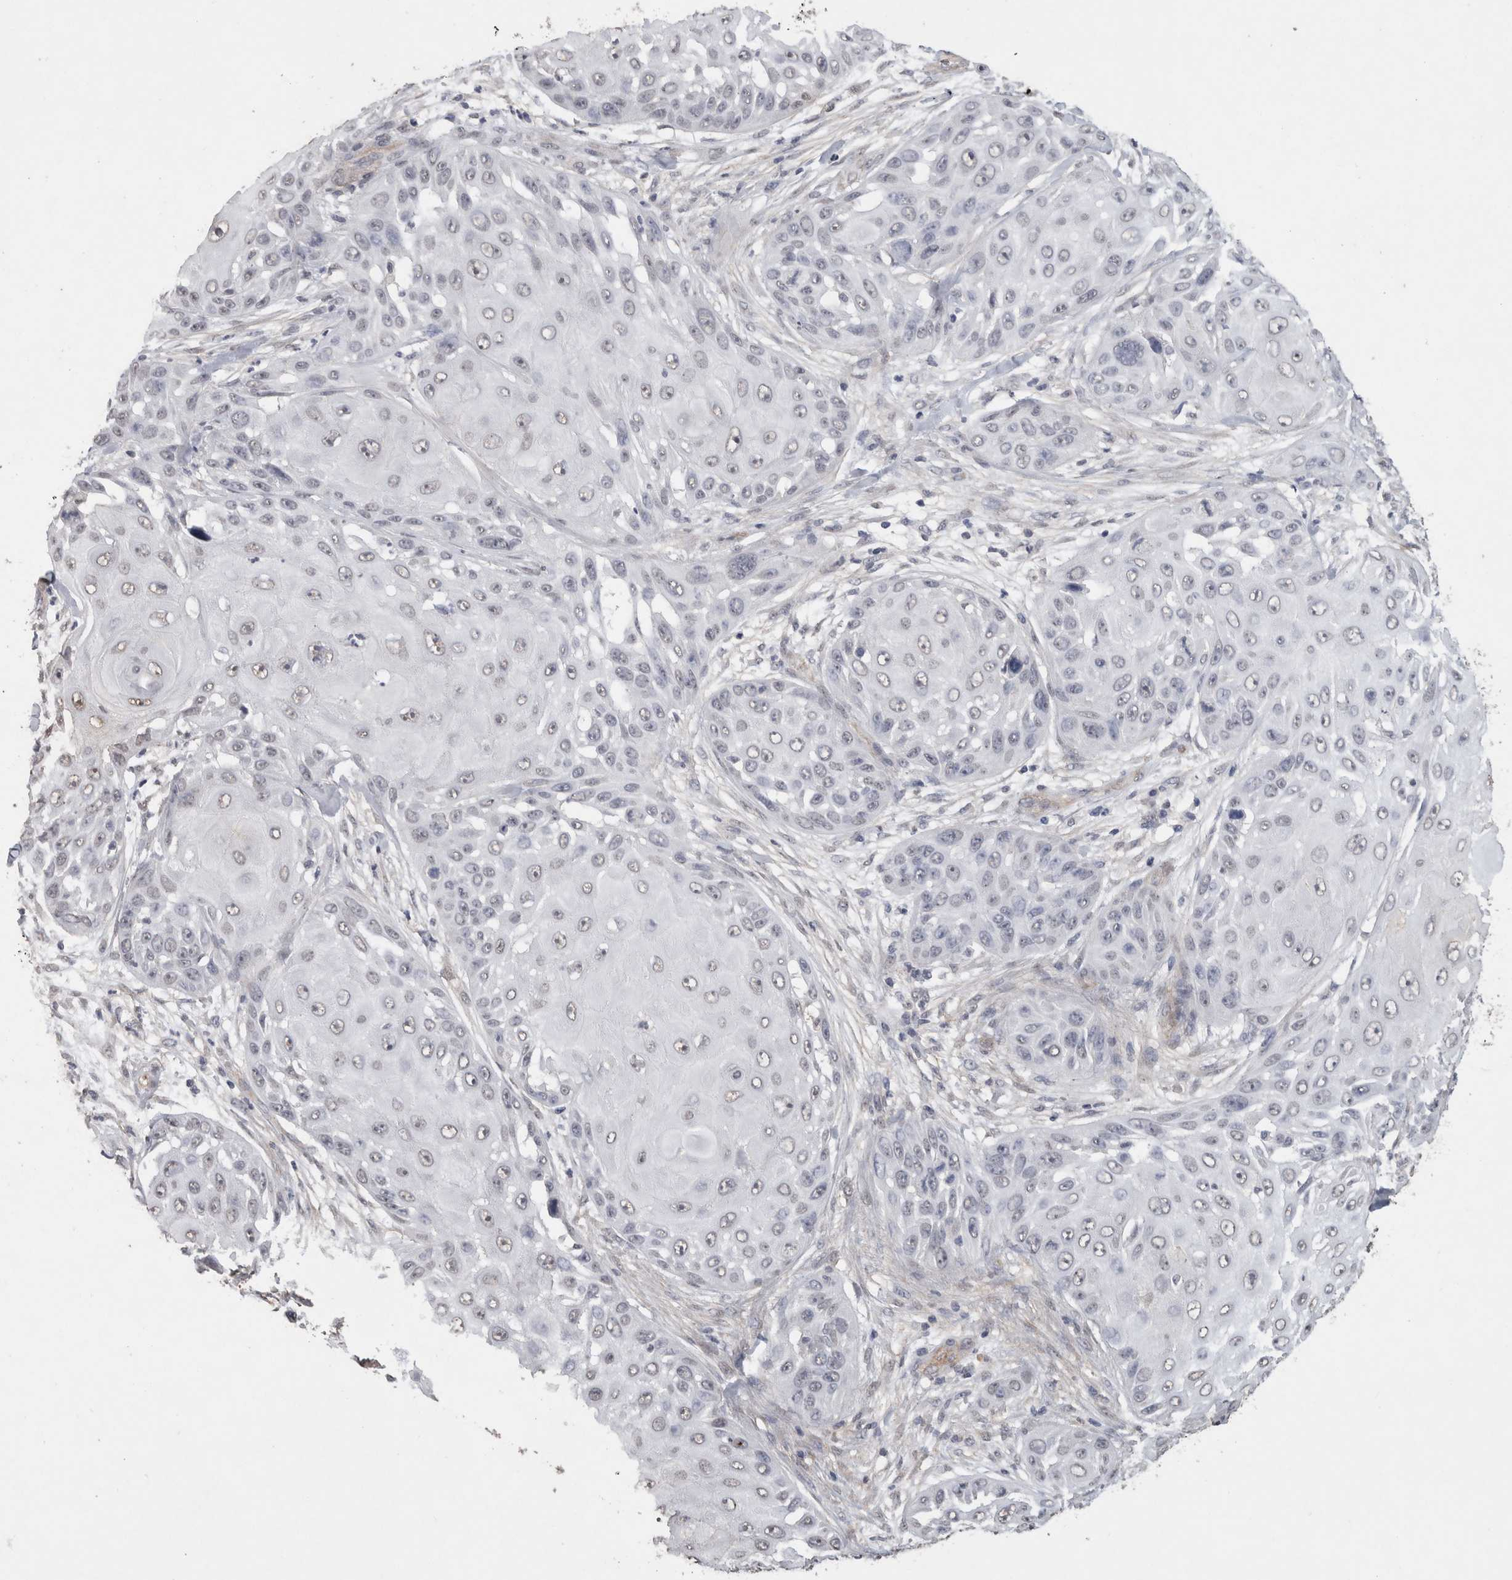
{"staining": {"intensity": "negative", "quantity": "none", "location": "none"}, "tissue": "skin cancer", "cell_type": "Tumor cells", "image_type": "cancer", "snomed": [{"axis": "morphology", "description": "Squamous cell carcinoma, NOS"}, {"axis": "topography", "description": "Skin"}], "caption": "There is no significant positivity in tumor cells of squamous cell carcinoma (skin). Nuclei are stained in blue.", "gene": "RECK", "patient": {"sex": "female", "age": 44}}